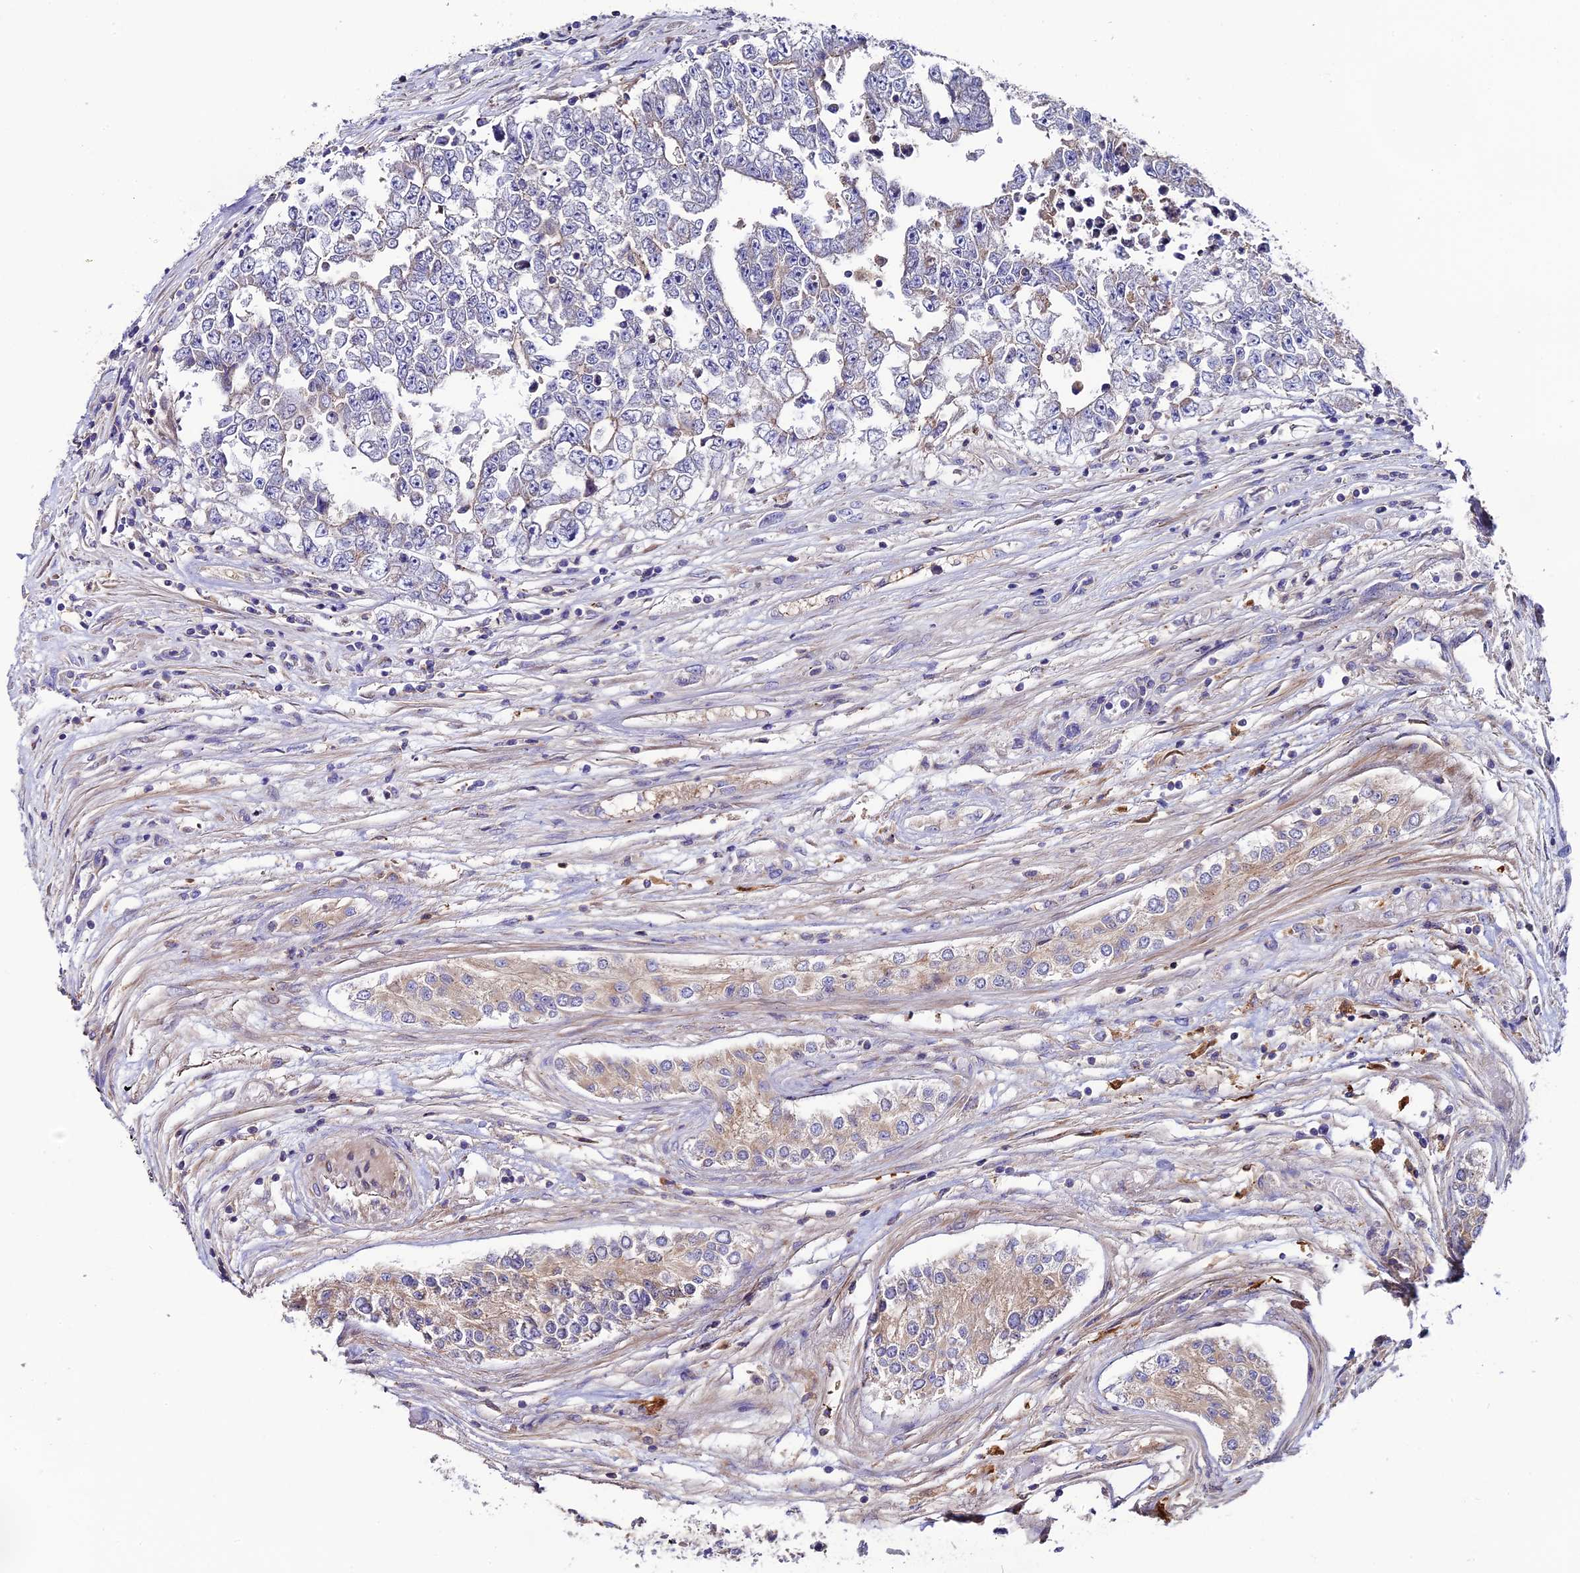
{"staining": {"intensity": "negative", "quantity": "none", "location": "none"}, "tissue": "testis cancer", "cell_type": "Tumor cells", "image_type": "cancer", "snomed": [{"axis": "morphology", "description": "Carcinoma, Embryonal, NOS"}, {"axis": "topography", "description": "Testis"}], "caption": "A high-resolution photomicrograph shows IHC staining of testis cancer, which reveals no significant staining in tumor cells. (Immunohistochemistry (ihc), brightfield microscopy, high magnification).", "gene": "PIGU", "patient": {"sex": "male", "age": 25}}